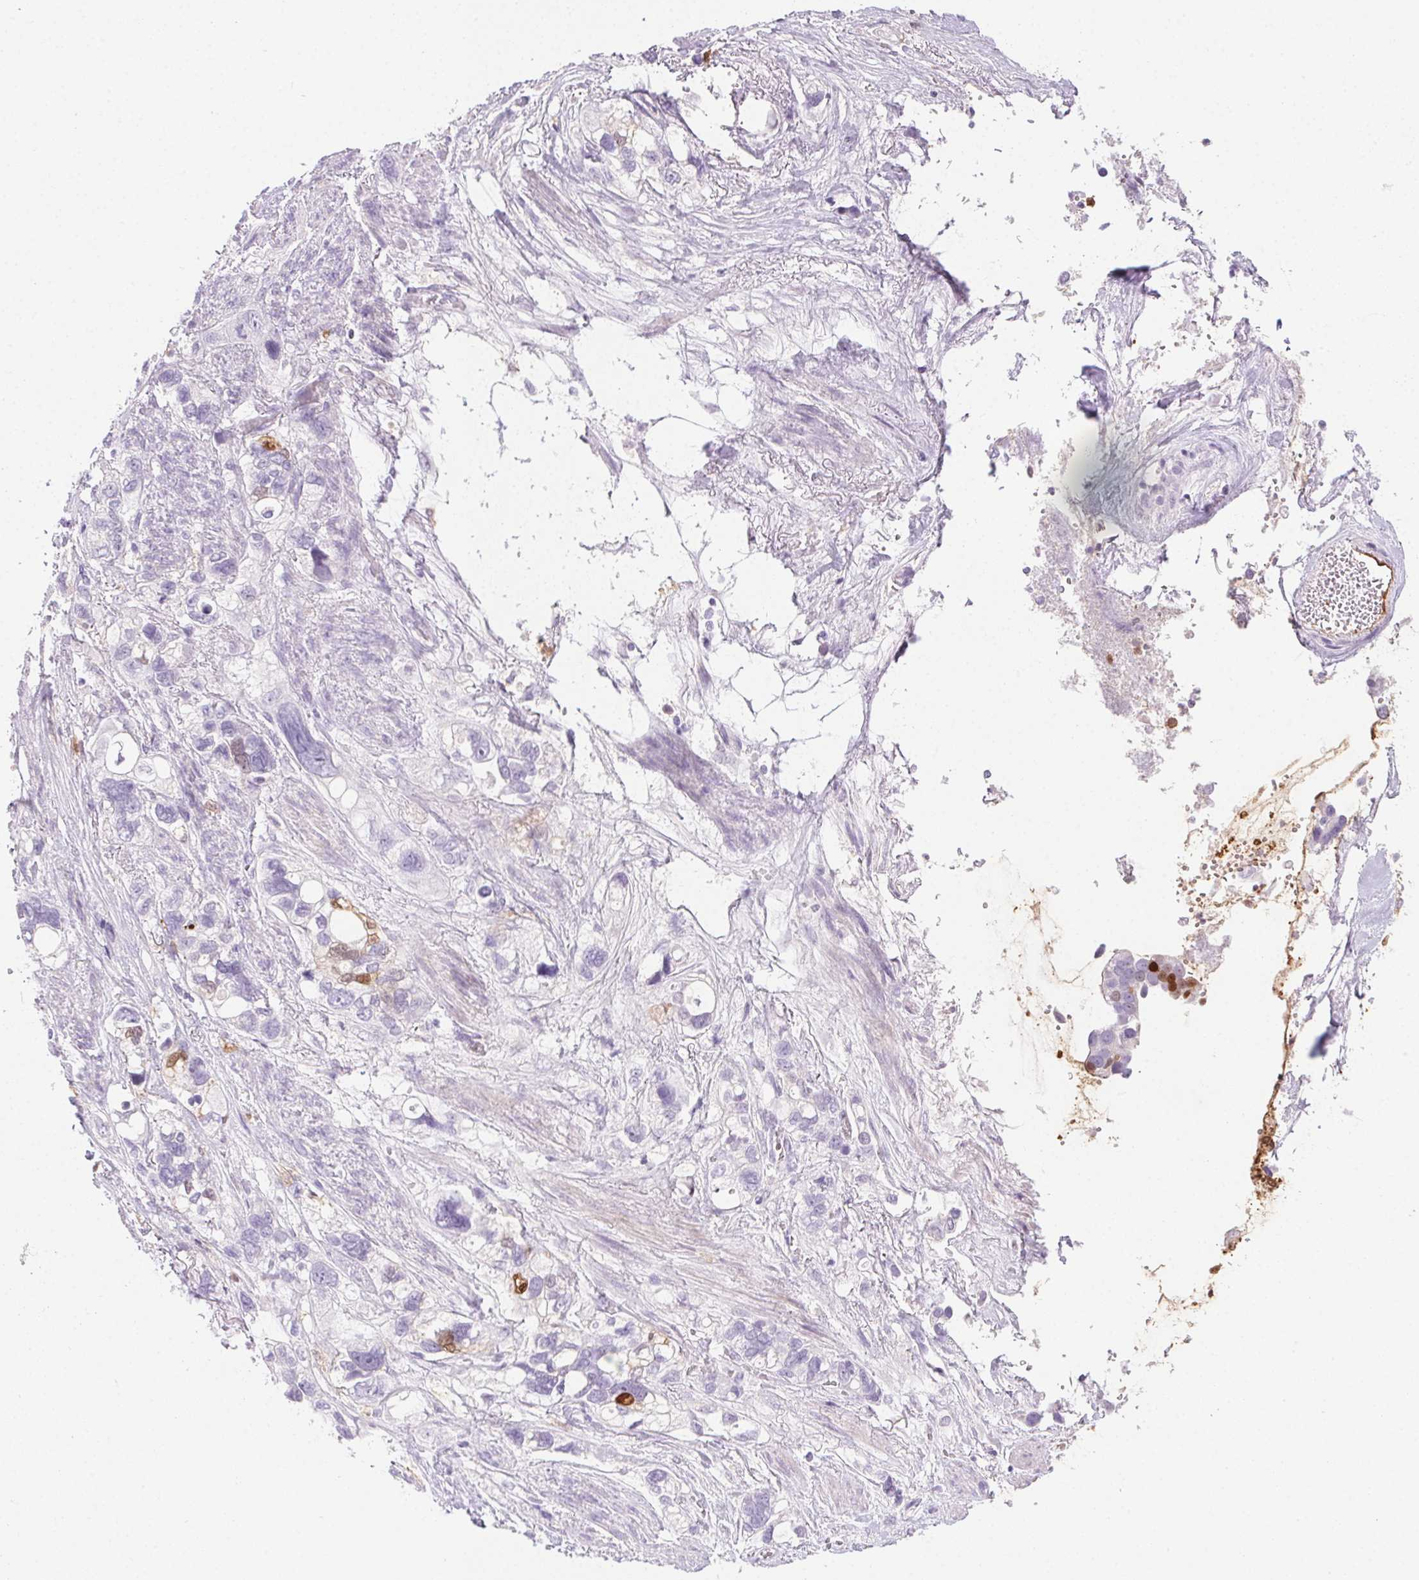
{"staining": {"intensity": "negative", "quantity": "none", "location": "none"}, "tissue": "stomach cancer", "cell_type": "Tumor cells", "image_type": "cancer", "snomed": [{"axis": "morphology", "description": "Adenocarcinoma, NOS"}, {"axis": "topography", "description": "Stomach, upper"}], "caption": "DAB (3,3'-diaminobenzidine) immunohistochemical staining of stomach adenocarcinoma displays no significant expression in tumor cells.", "gene": "TMEM45A", "patient": {"sex": "female", "age": 81}}